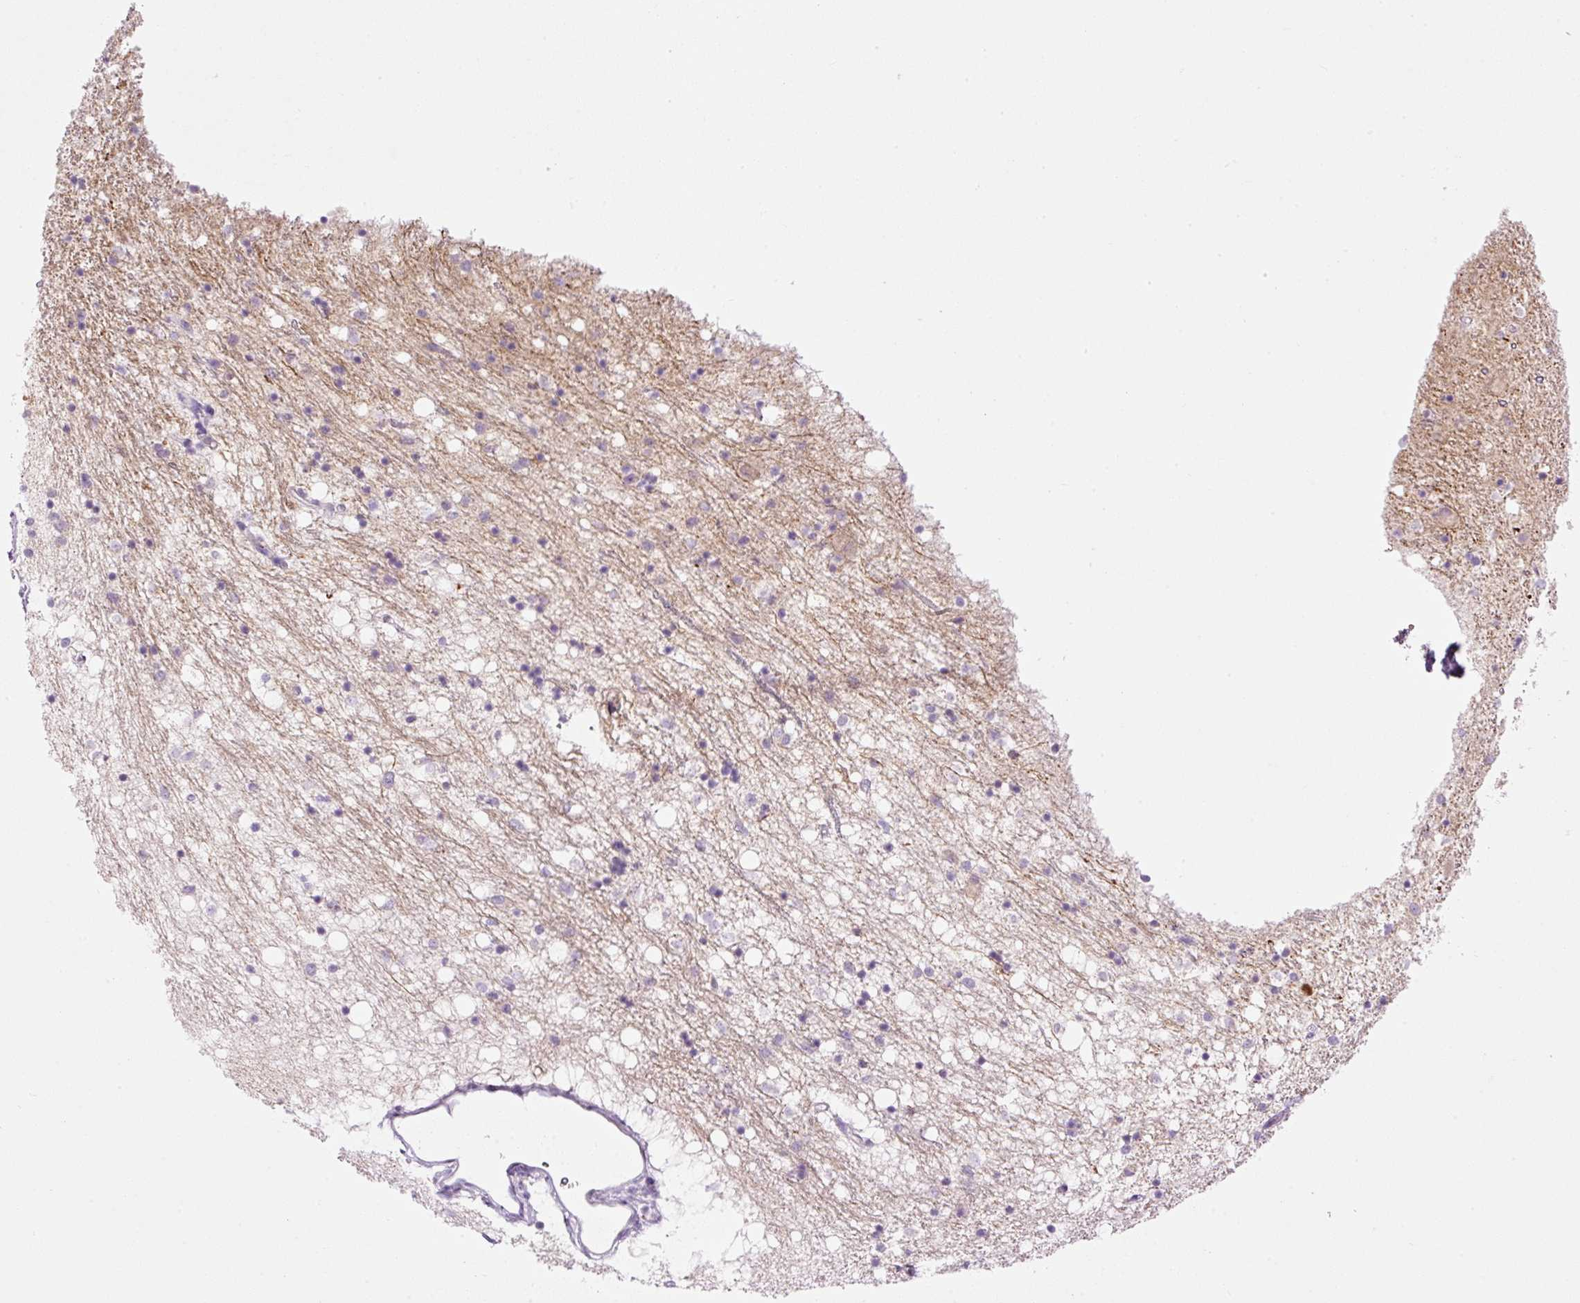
{"staining": {"intensity": "negative", "quantity": "none", "location": "none"}, "tissue": "caudate", "cell_type": "Glial cells", "image_type": "normal", "snomed": [{"axis": "morphology", "description": "Normal tissue, NOS"}, {"axis": "topography", "description": "Lateral ventricle wall"}], "caption": "This photomicrograph is of benign caudate stained with IHC to label a protein in brown with the nuclei are counter-stained blue. There is no staining in glial cells. The staining was performed using DAB (3,3'-diaminobenzidine) to visualize the protein expression in brown, while the nuclei were stained in blue with hematoxylin (Magnification: 20x).", "gene": "CARD16", "patient": {"sex": "male", "age": 58}}